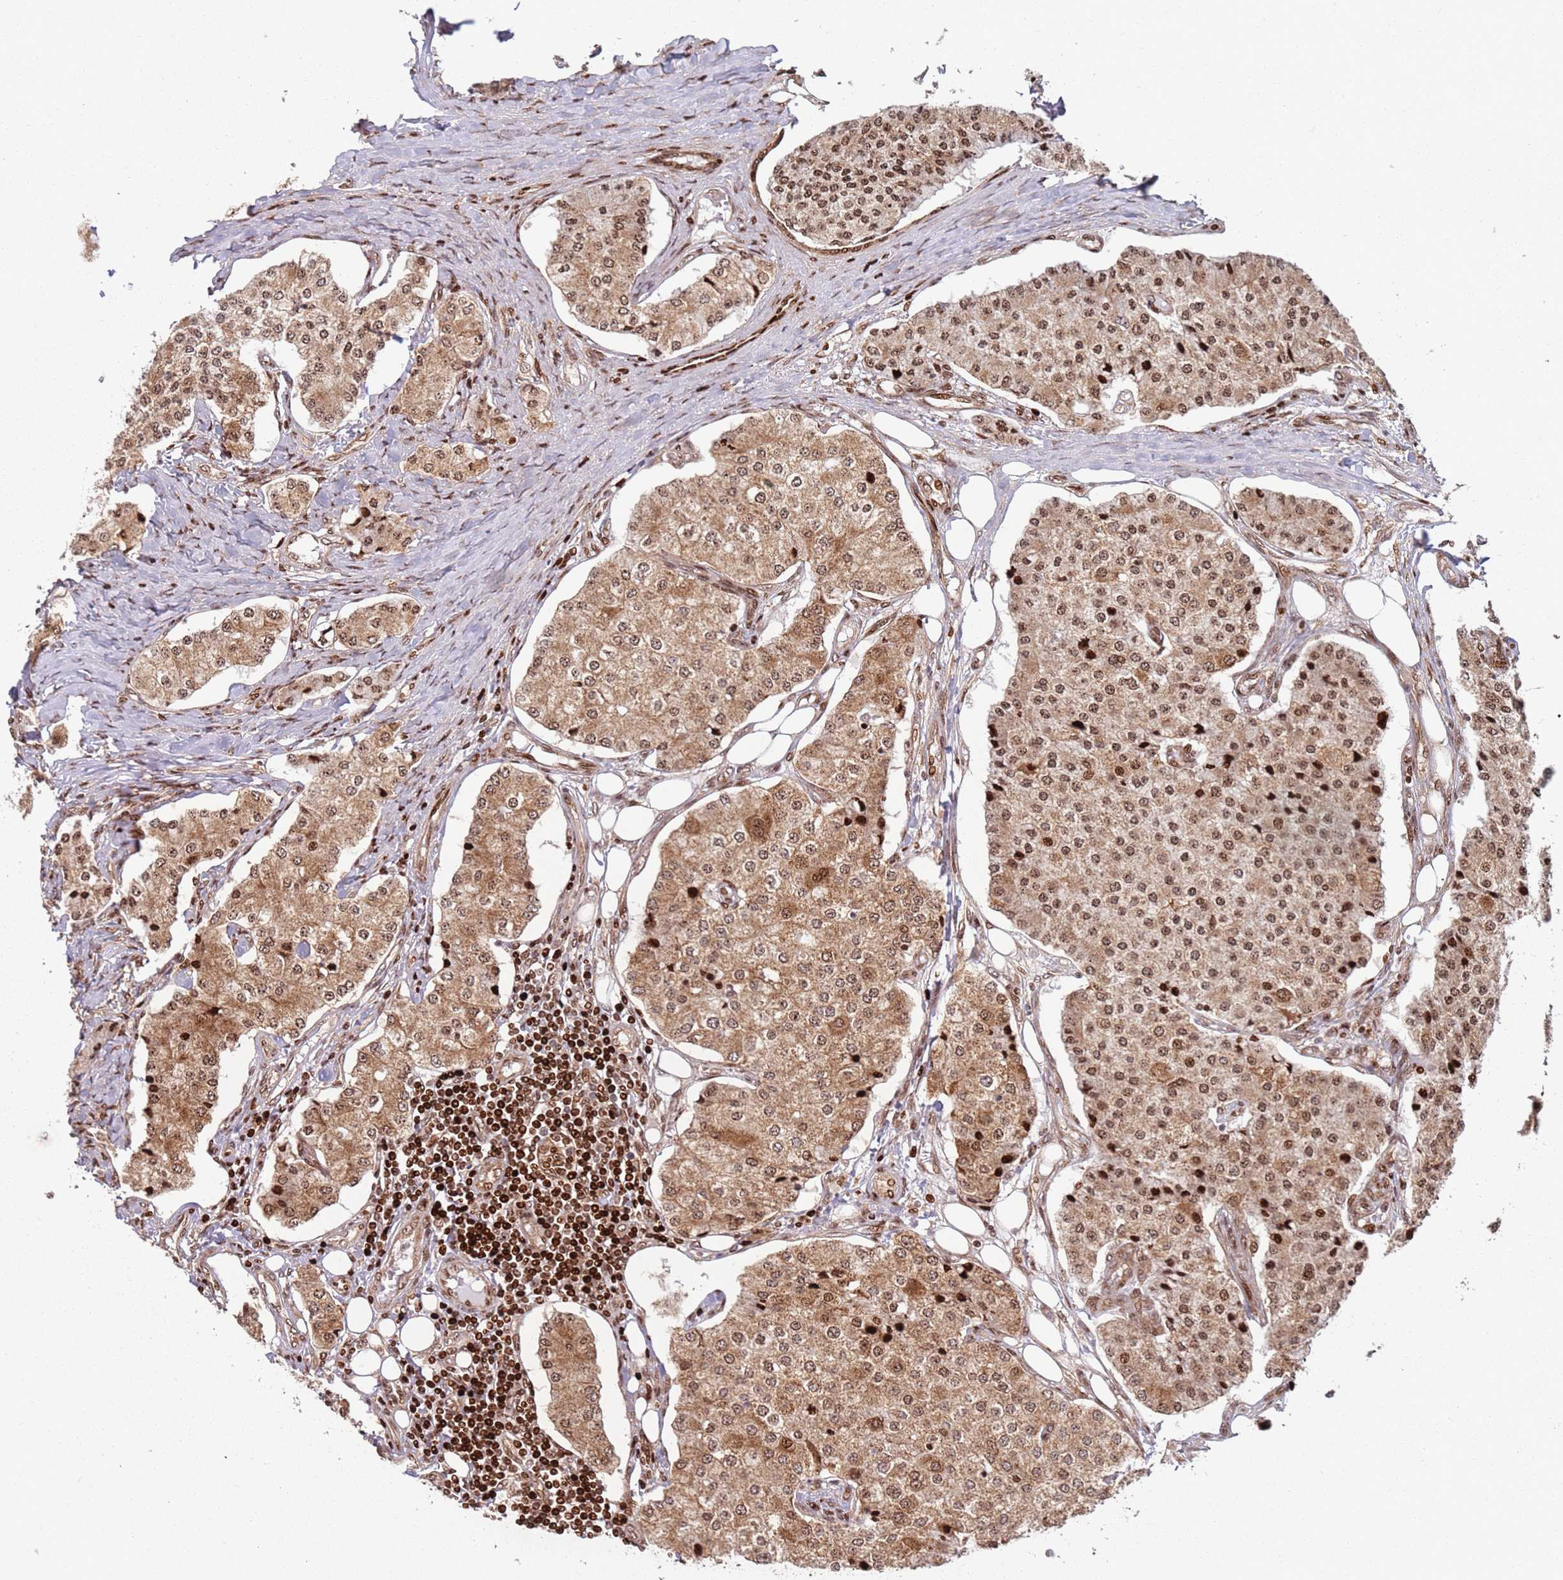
{"staining": {"intensity": "strong", "quantity": ">75%", "location": "cytoplasmic/membranous,nuclear"}, "tissue": "carcinoid", "cell_type": "Tumor cells", "image_type": "cancer", "snomed": [{"axis": "morphology", "description": "Carcinoid, malignant, NOS"}, {"axis": "topography", "description": "Colon"}], "caption": "Carcinoid stained for a protein (brown) demonstrates strong cytoplasmic/membranous and nuclear positive expression in about >75% of tumor cells.", "gene": "HNRNPLL", "patient": {"sex": "female", "age": 52}}